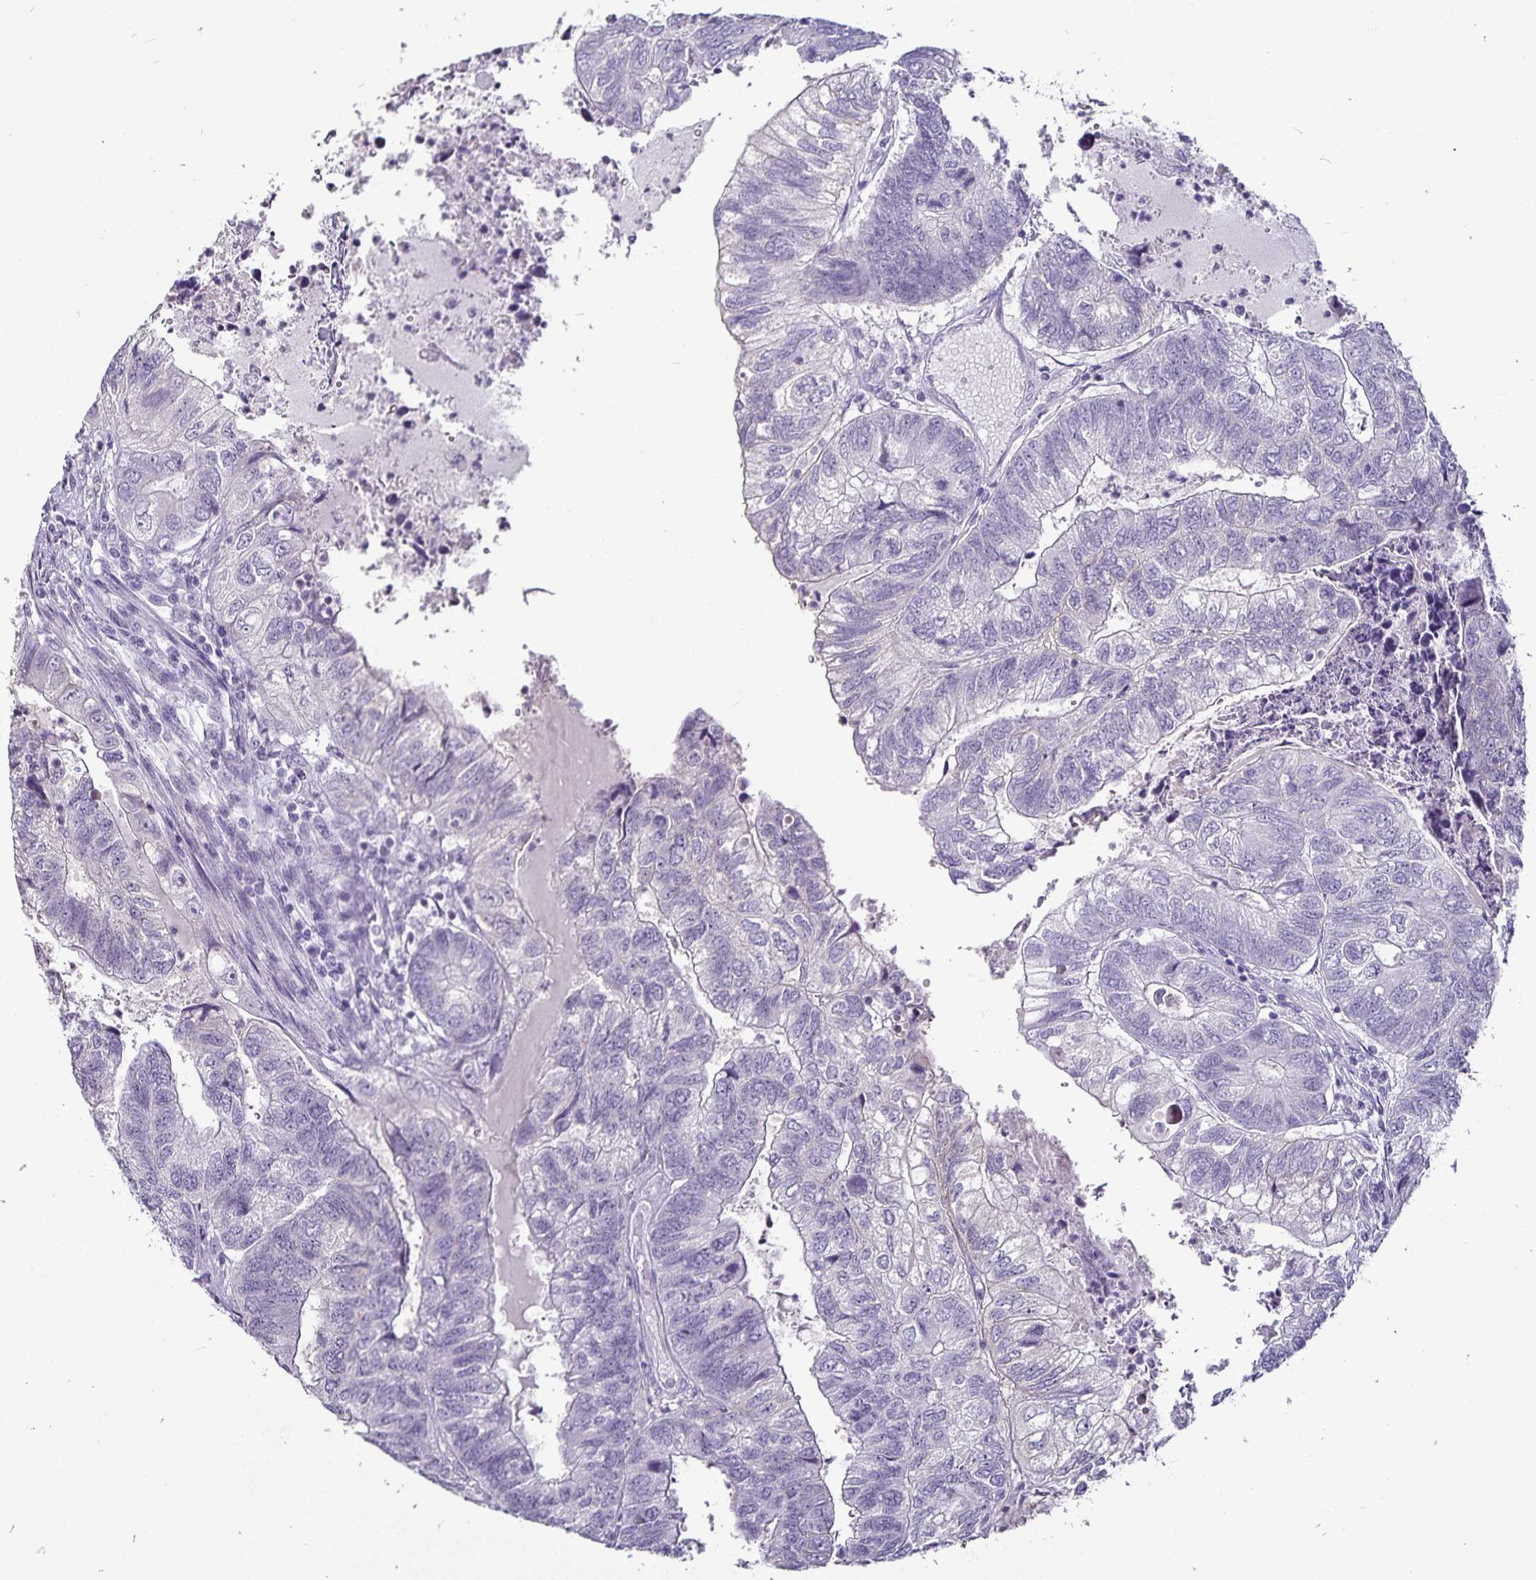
{"staining": {"intensity": "negative", "quantity": "none", "location": "none"}, "tissue": "colorectal cancer", "cell_type": "Tumor cells", "image_type": "cancer", "snomed": [{"axis": "morphology", "description": "Adenocarcinoma, NOS"}, {"axis": "topography", "description": "Colon"}], "caption": "A histopathology image of colorectal adenocarcinoma stained for a protein displays no brown staining in tumor cells. Brightfield microscopy of immunohistochemistry (IHC) stained with DAB (brown) and hematoxylin (blue), captured at high magnification.", "gene": "CA12", "patient": {"sex": "female", "age": 67}}